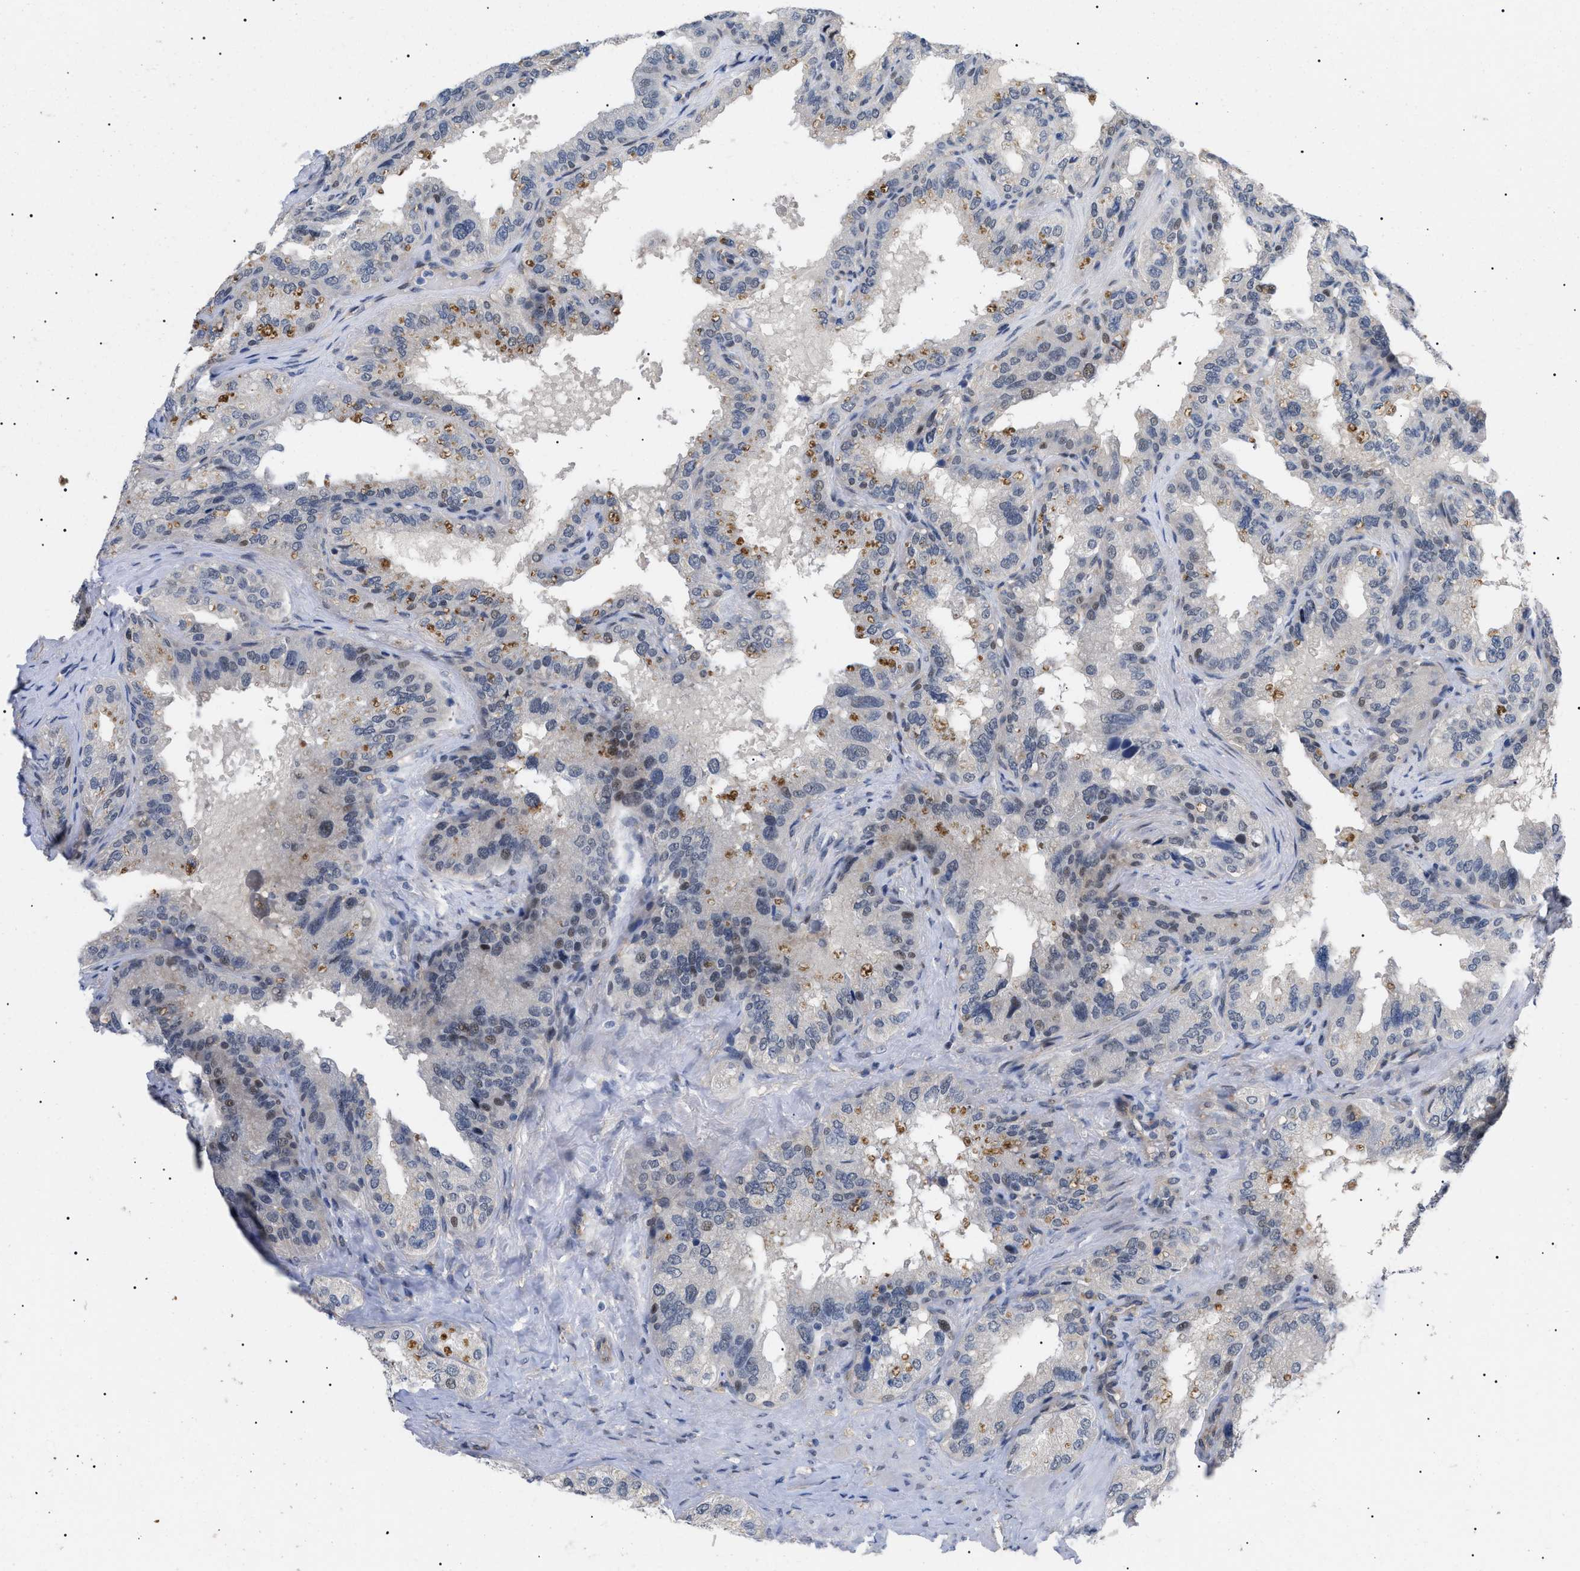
{"staining": {"intensity": "negative", "quantity": "none", "location": "none"}, "tissue": "seminal vesicle", "cell_type": "Glandular cells", "image_type": "normal", "snomed": [{"axis": "morphology", "description": "Normal tissue, NOS"}, {"axis": "topography", "description": "Seminal veicle"}], "caption": "Micrograph shows no protein expression in glandular cells of unremarkable seminal vesicle. (Brightfield microscopy of DAB (3,3'-diaminobenzidine) immunohistochemistry at high magnification).", "gene": "GARRE1", "patient": {"sex": "male", "age": 68}}